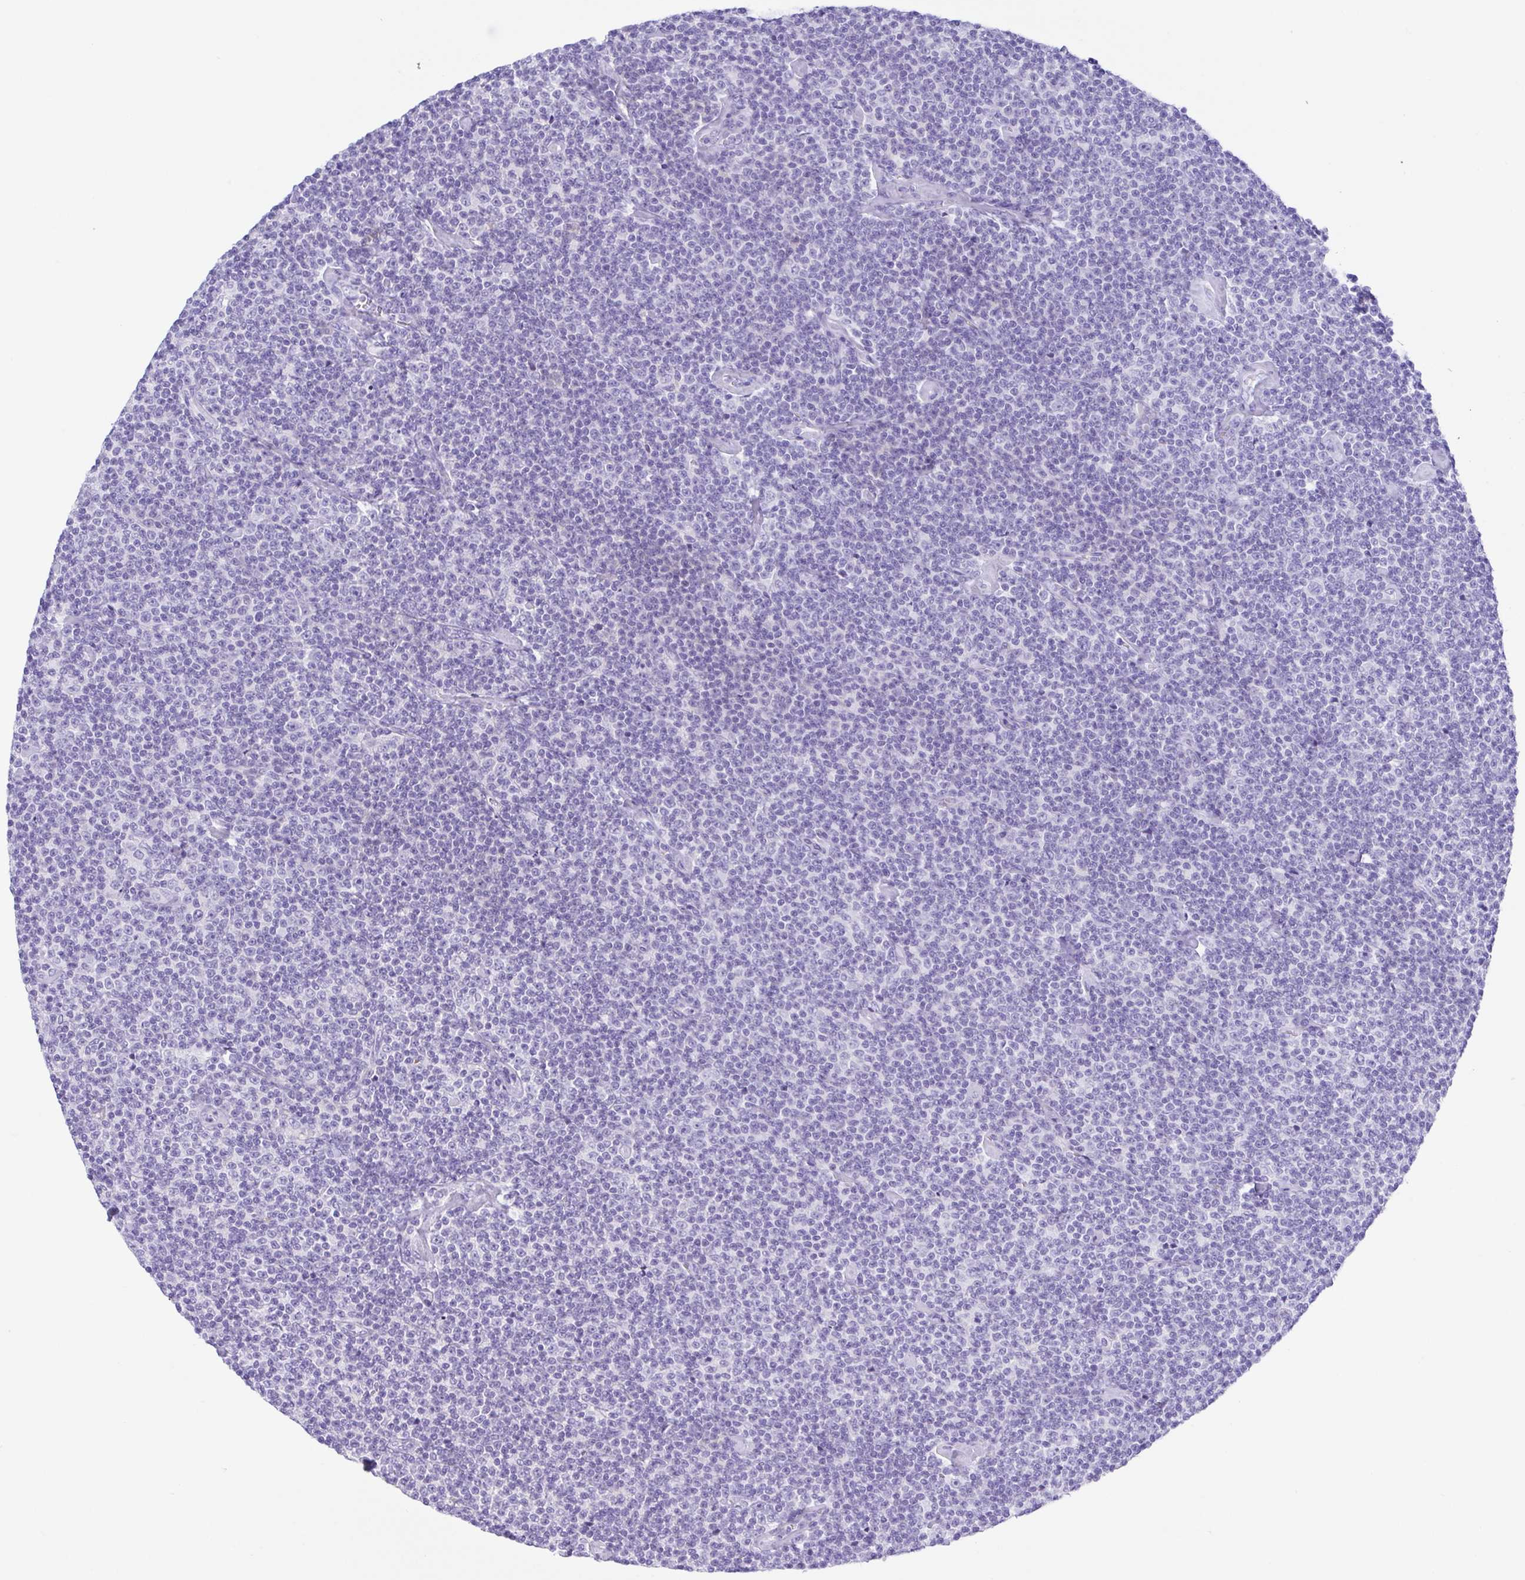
{"staining": {"intensity": "negative", "quantity": "none", "location": "none"}, "tissue": "lymphoma", "cell_type": "Tumor cells", "image_type": "cancer", "snomed": [{"axis": "morphology", "description": "Malignant lymphoma, non-Hodgkin's type, Low grade"}, {"axis": "topography", "description": "Lymph node"}], "caption": "This is an IHC histopathology image of human low-grade malignant lymphoma, non-Hodgkin's type. There is no positivity in tumor cells.", "gene": "A1BG", "patient": {"sex": "male", "age": 81}}